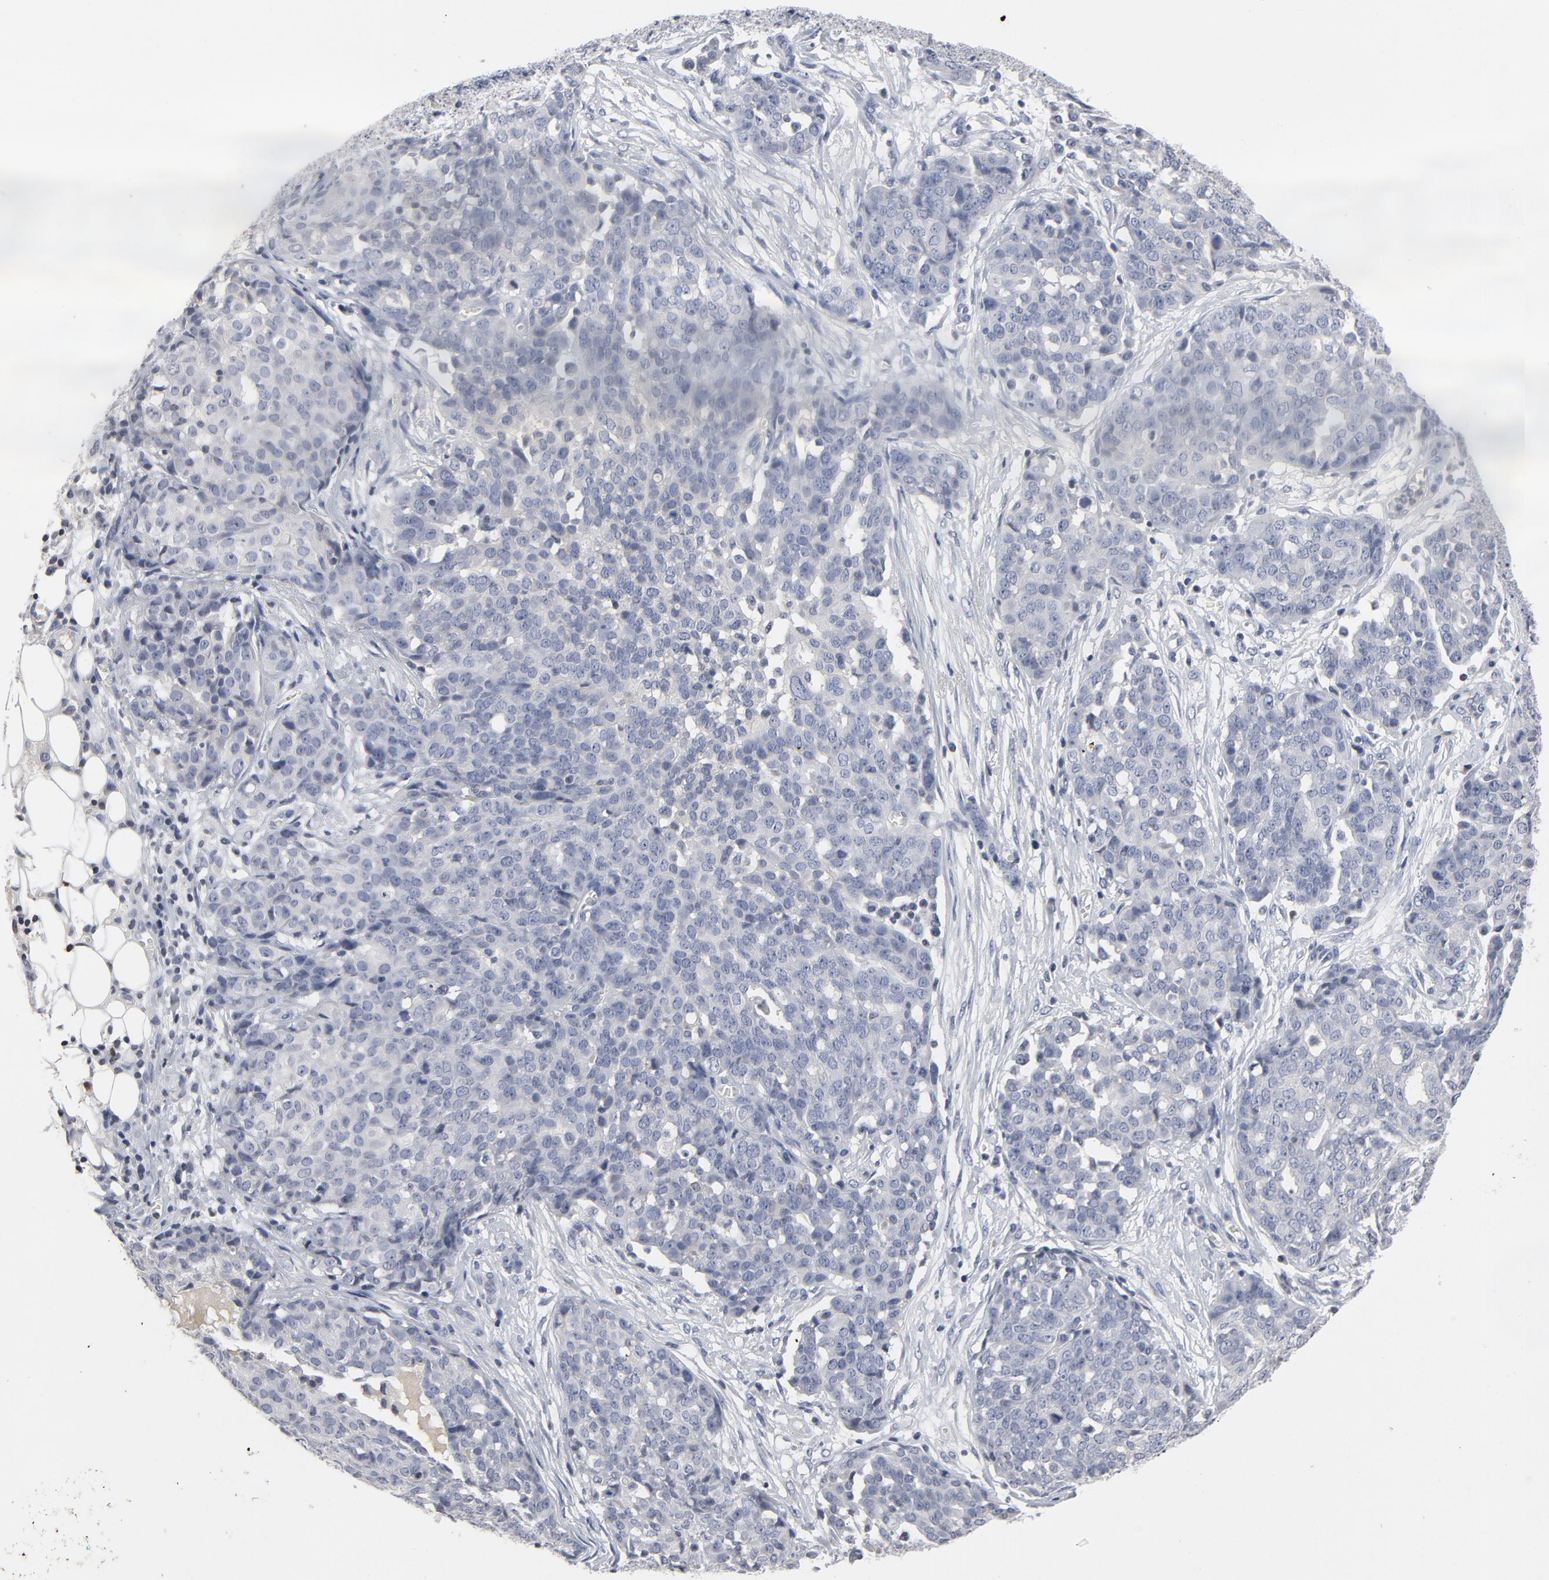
{"staining": {"intensity": "negative", "quantity": "none", "location": "none"}, "tissue": "ovarian cancer", "cell_type": "Tumor cells", "image_type": "cancer", "snomed": [{"axis": "morphology", "description": "Cystadenocarcinoma, serous, NOS"}, {"axis": "topography", "description": "Soft tissue"}, {"axis": "topography", "description": "Ovary"}], "caption": "An IHC histopathology image of ovarian cancer (serous cystadenocarcinoma) is shown. There is no staining in tumor cells of ovarian cancer (serous cystadenocarcinoma).", "gene": "TCL1A", "patient": {"sex": "female", "age": 57}}